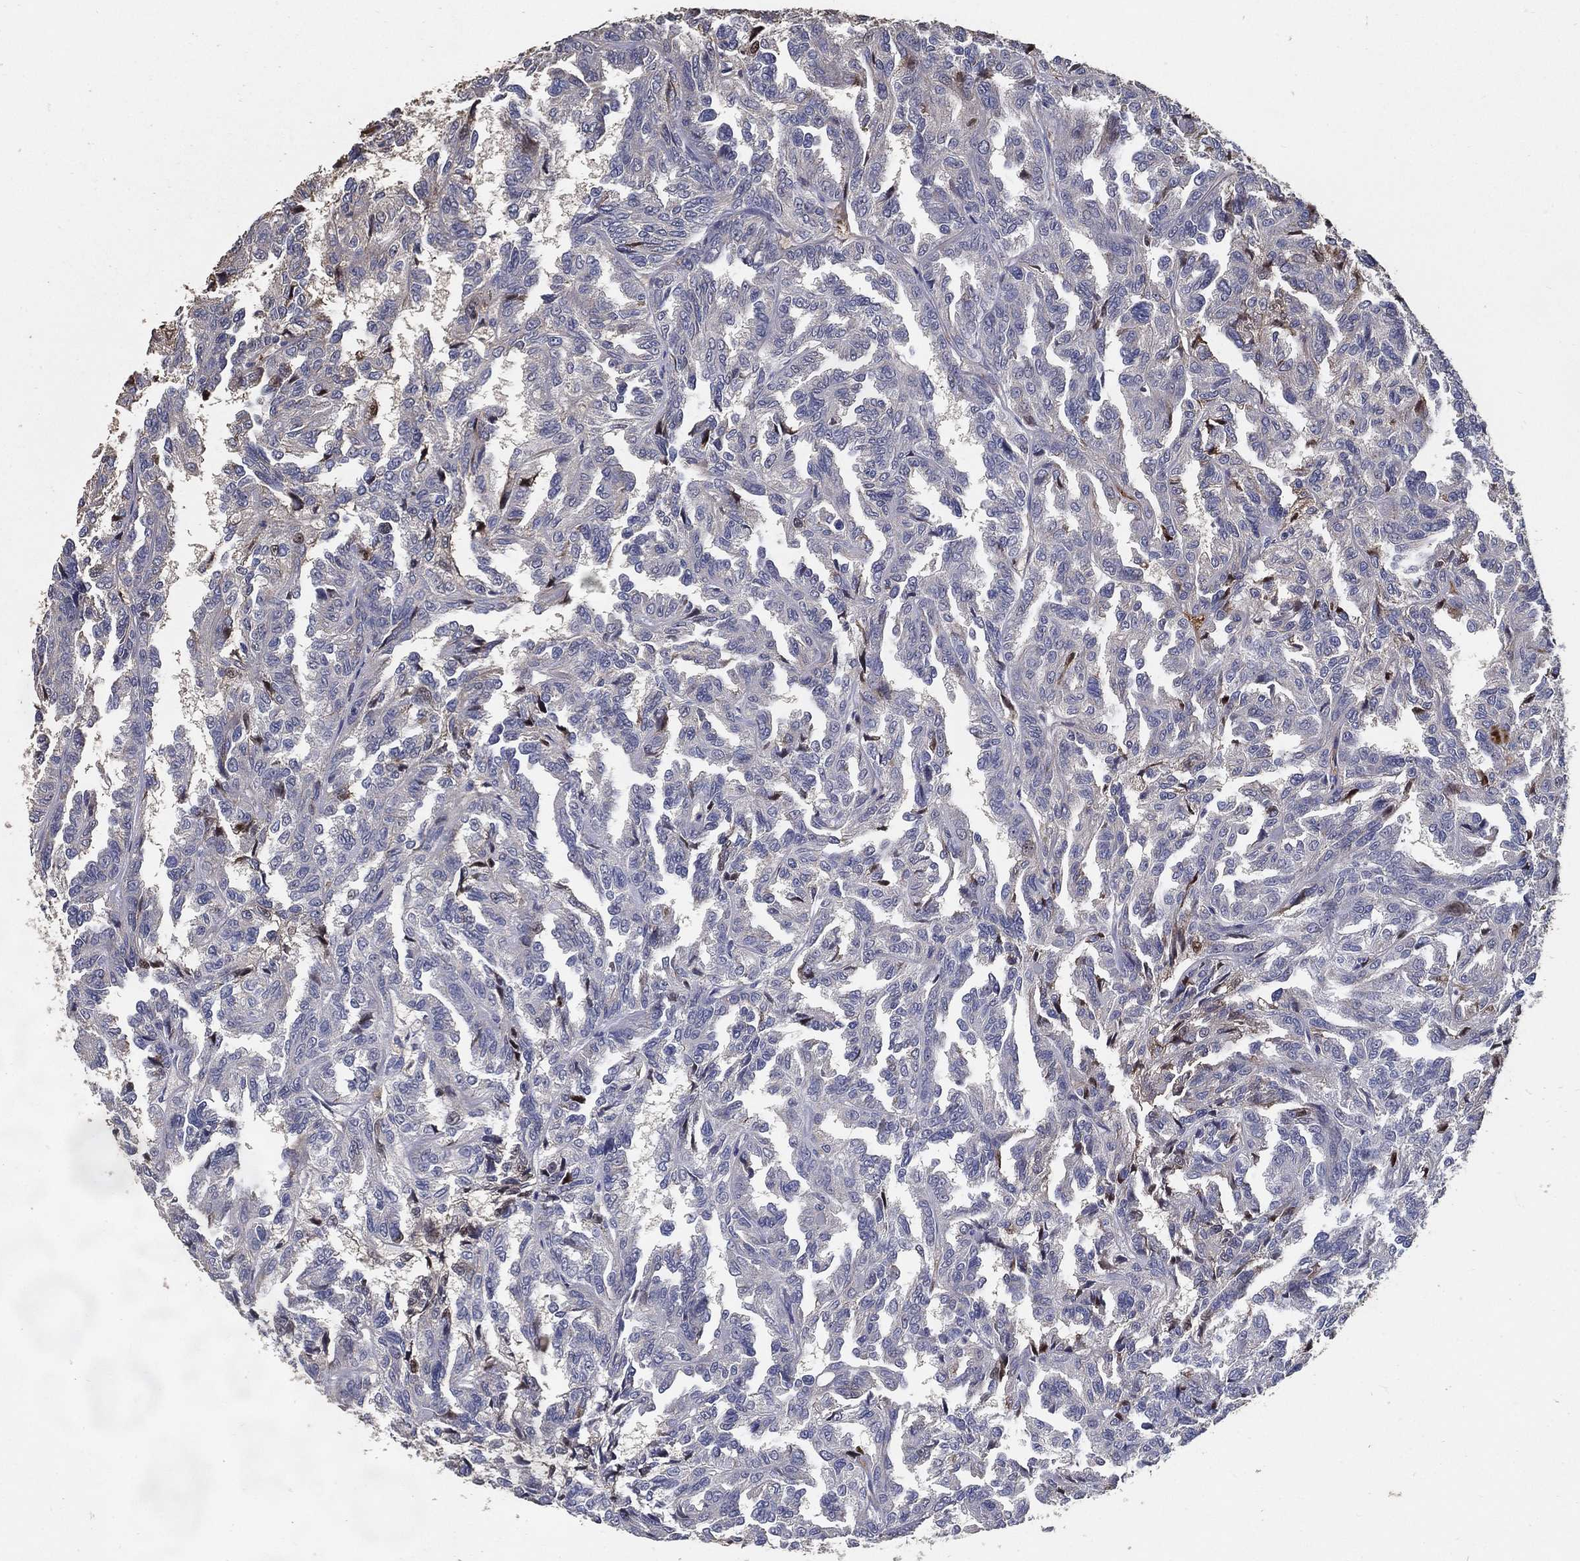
{"staining": {"intensity": "negative", "quantity": "none", "location": "none"}, "tissue": "renal cancer", "cell_type": "Tumor cells", "image_type": "cancer", "snomed": [{"axis": "morphology", "description": "Adenocarcinoma, NOS"}, {"axis": "topography", "description": "Kidney"}], "caption": "Tumor cells show no significant expression in adenocarcinoma (renal).", "gene": "EFNA1", "patient": {"sex": "male", "age": 79}}